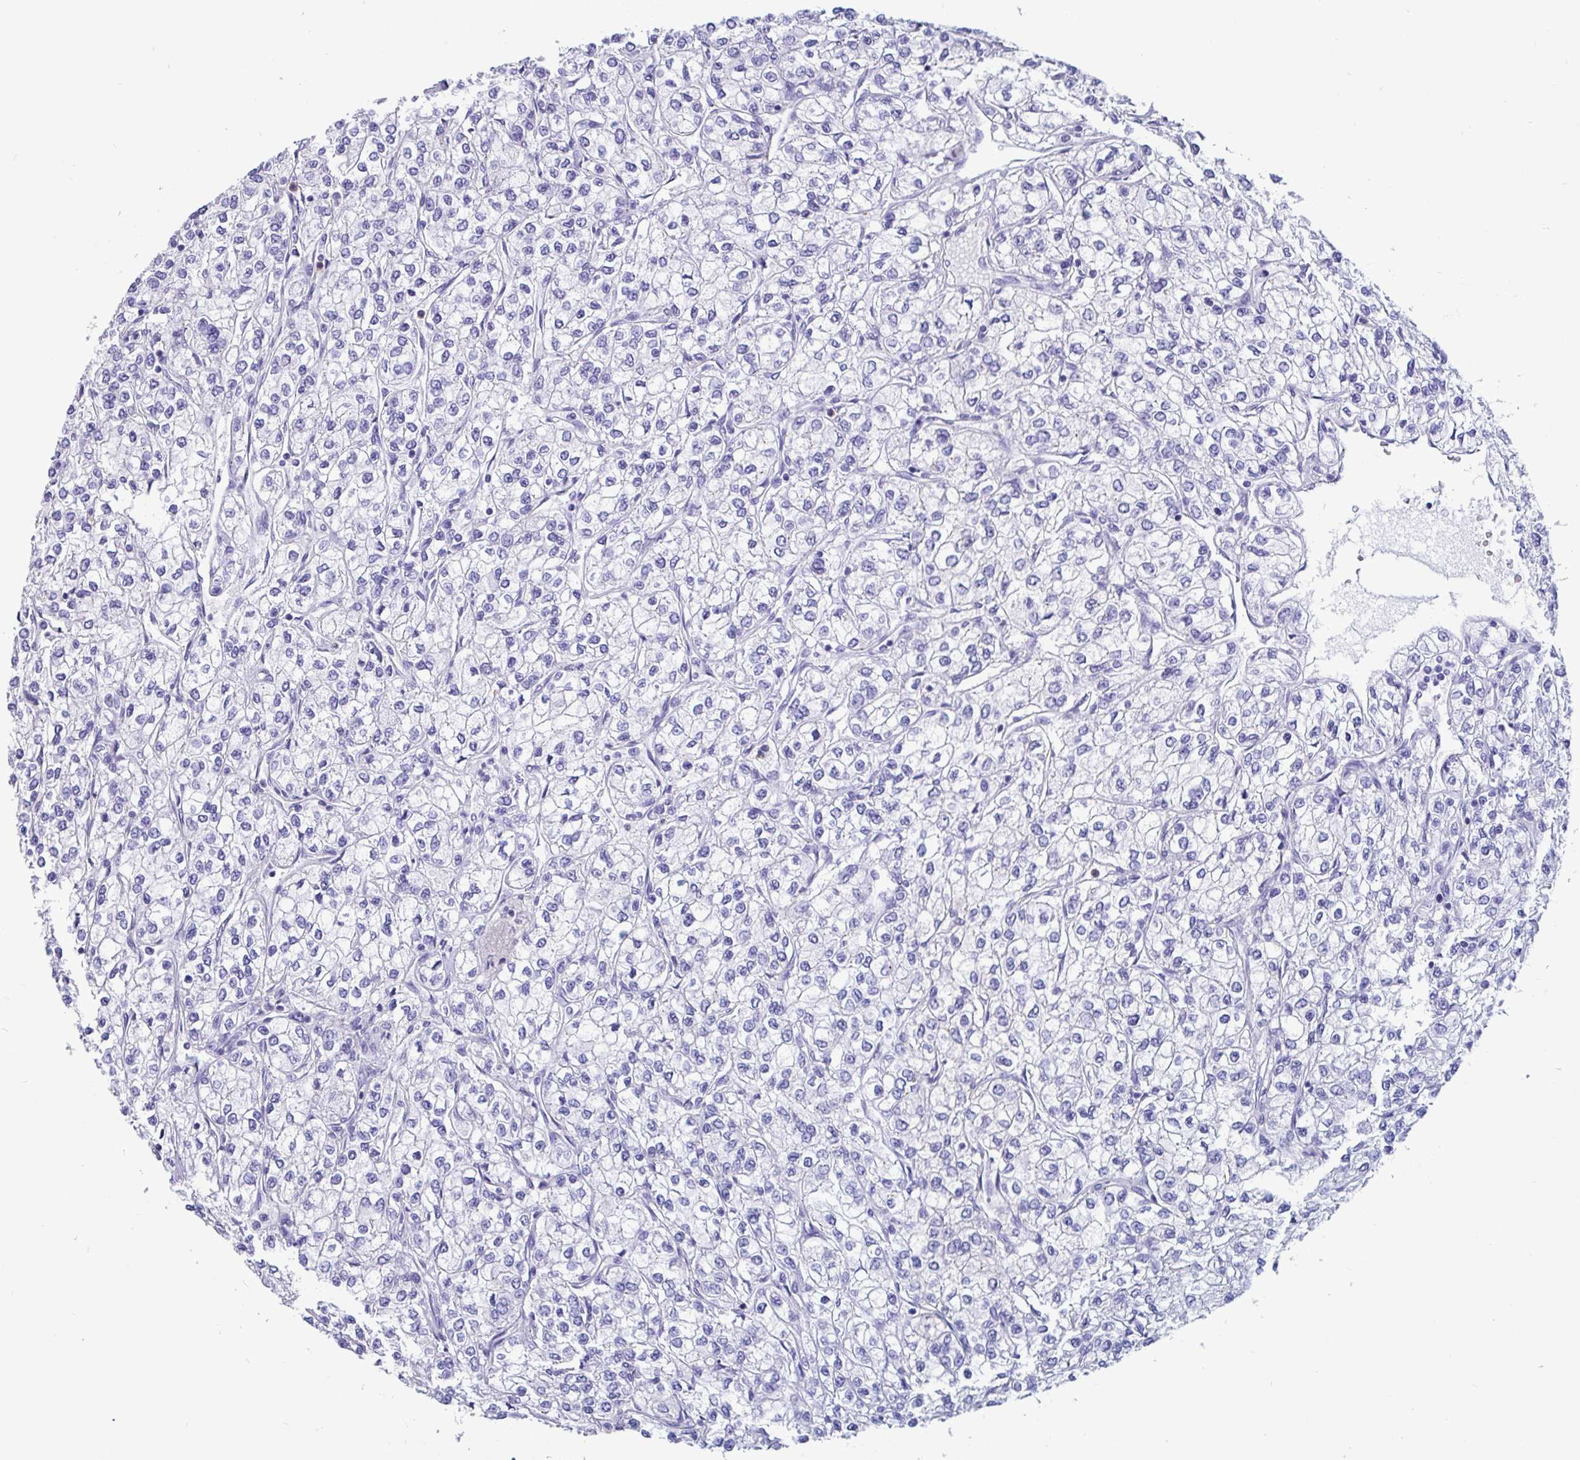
{"staining": {"intensity": "negative", "quantity": "none", "location": "none"}, "tissue": "renal cancer", "cell_type": "Tumor cells", "image_type": "cancer", "snomed": [{"axis": "morphology", "description": "Adenocarcinoma, NOS"}, {"axis": "topography", "description": "Kidney"}], "caption": "Immunohistochemical staining of adenocarcinoma (renal) demonstrates no significant expression in tumor cells.", "gene": "RNASE3", "patient": {"sex": "male", "age": 80}}